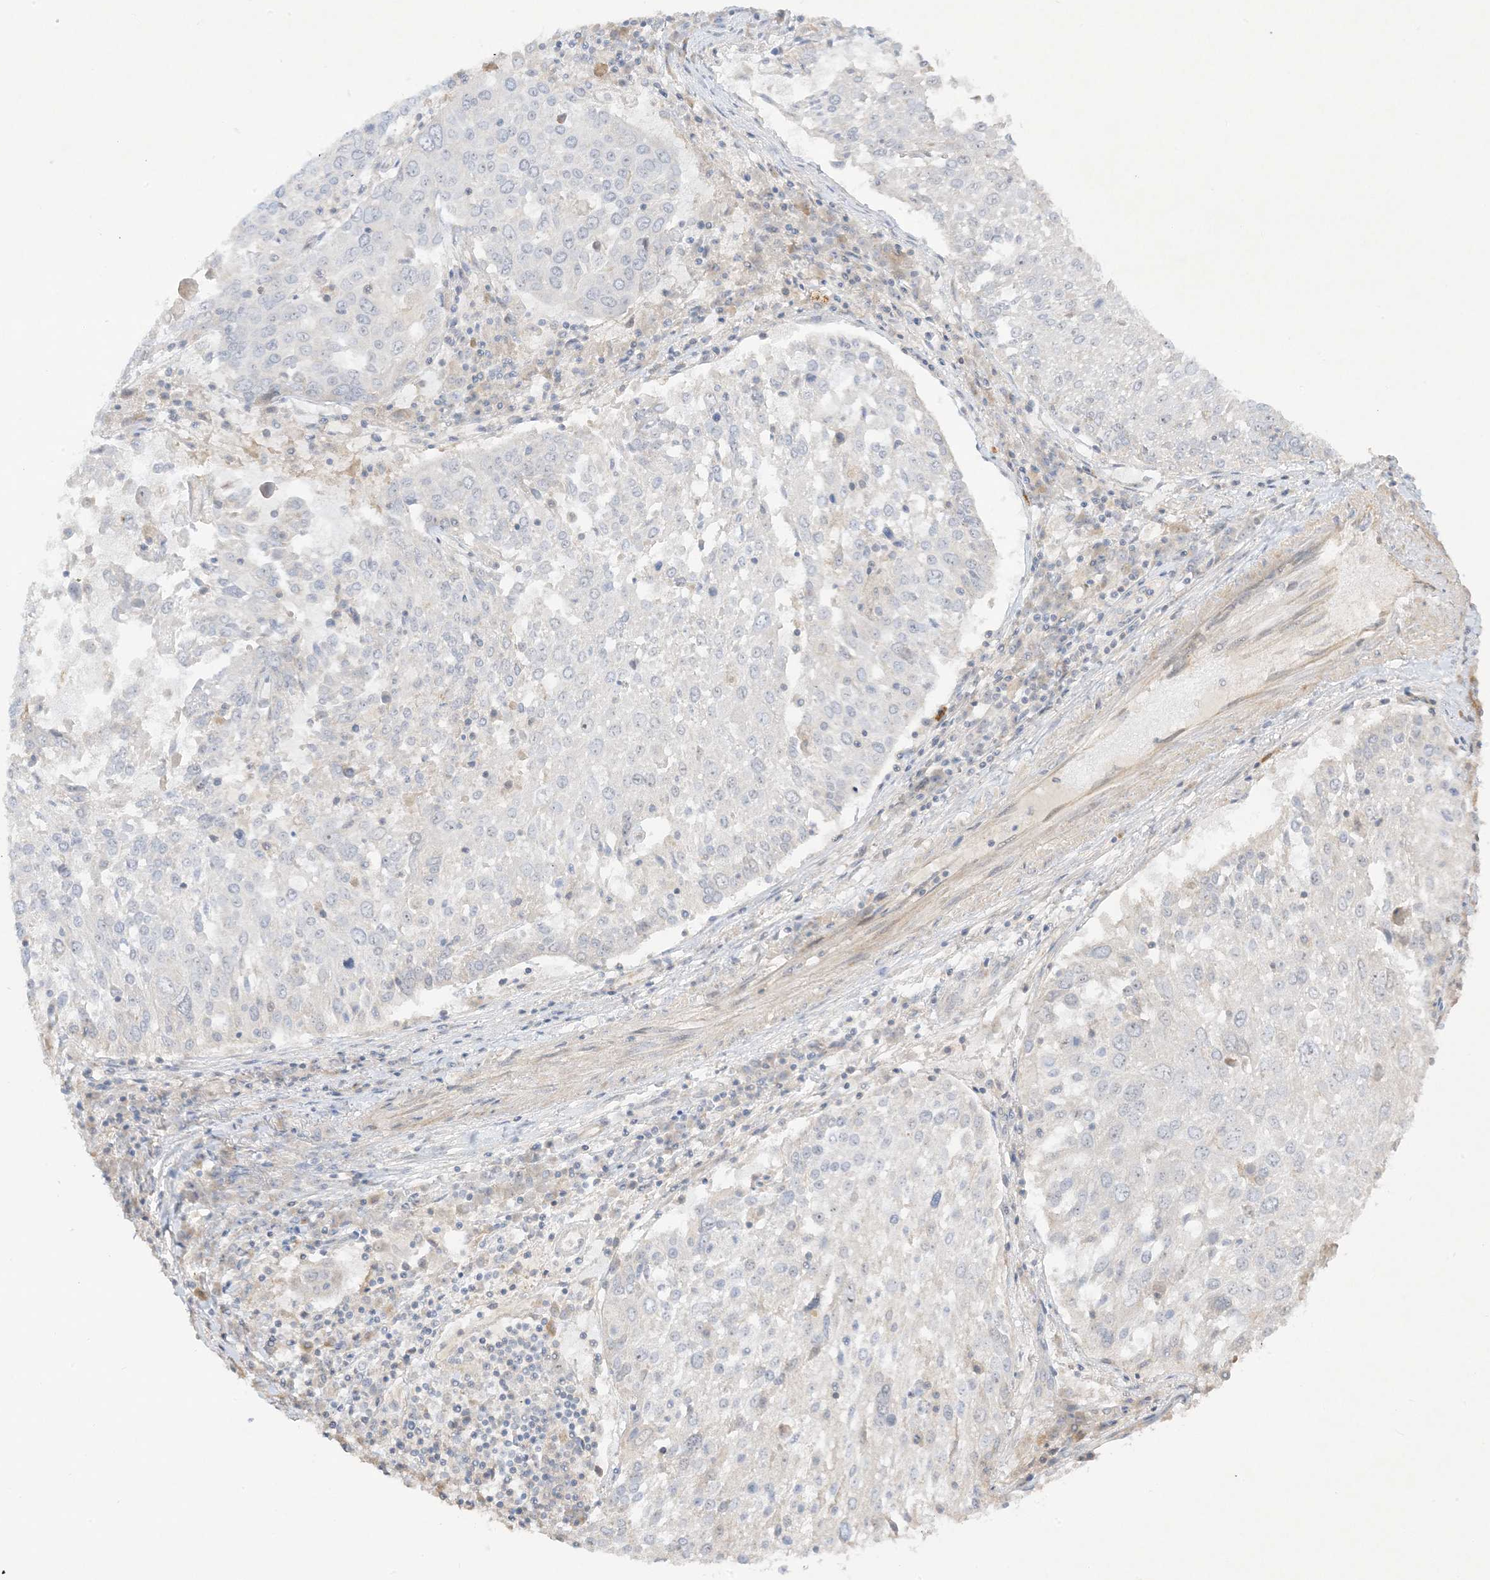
{"staining": {"intensity": "negative", "quantity": "none", "location": "none"}, "tissue": "lung cancer", "cell_type": "Tumor cells", "image_type": "cancer", "snomed": [{"axis": "morphology", "description": "Squamous cell carcinoma, NOS"}, {"axis": "topography", "description": "Lung"}], "caption": "A photomicrograph of human squamous cell carcinoma (lung) is negative for staining in tumor cells.", "gene": "ETAA1", "patient": {"sex": "male", "age": 65}}